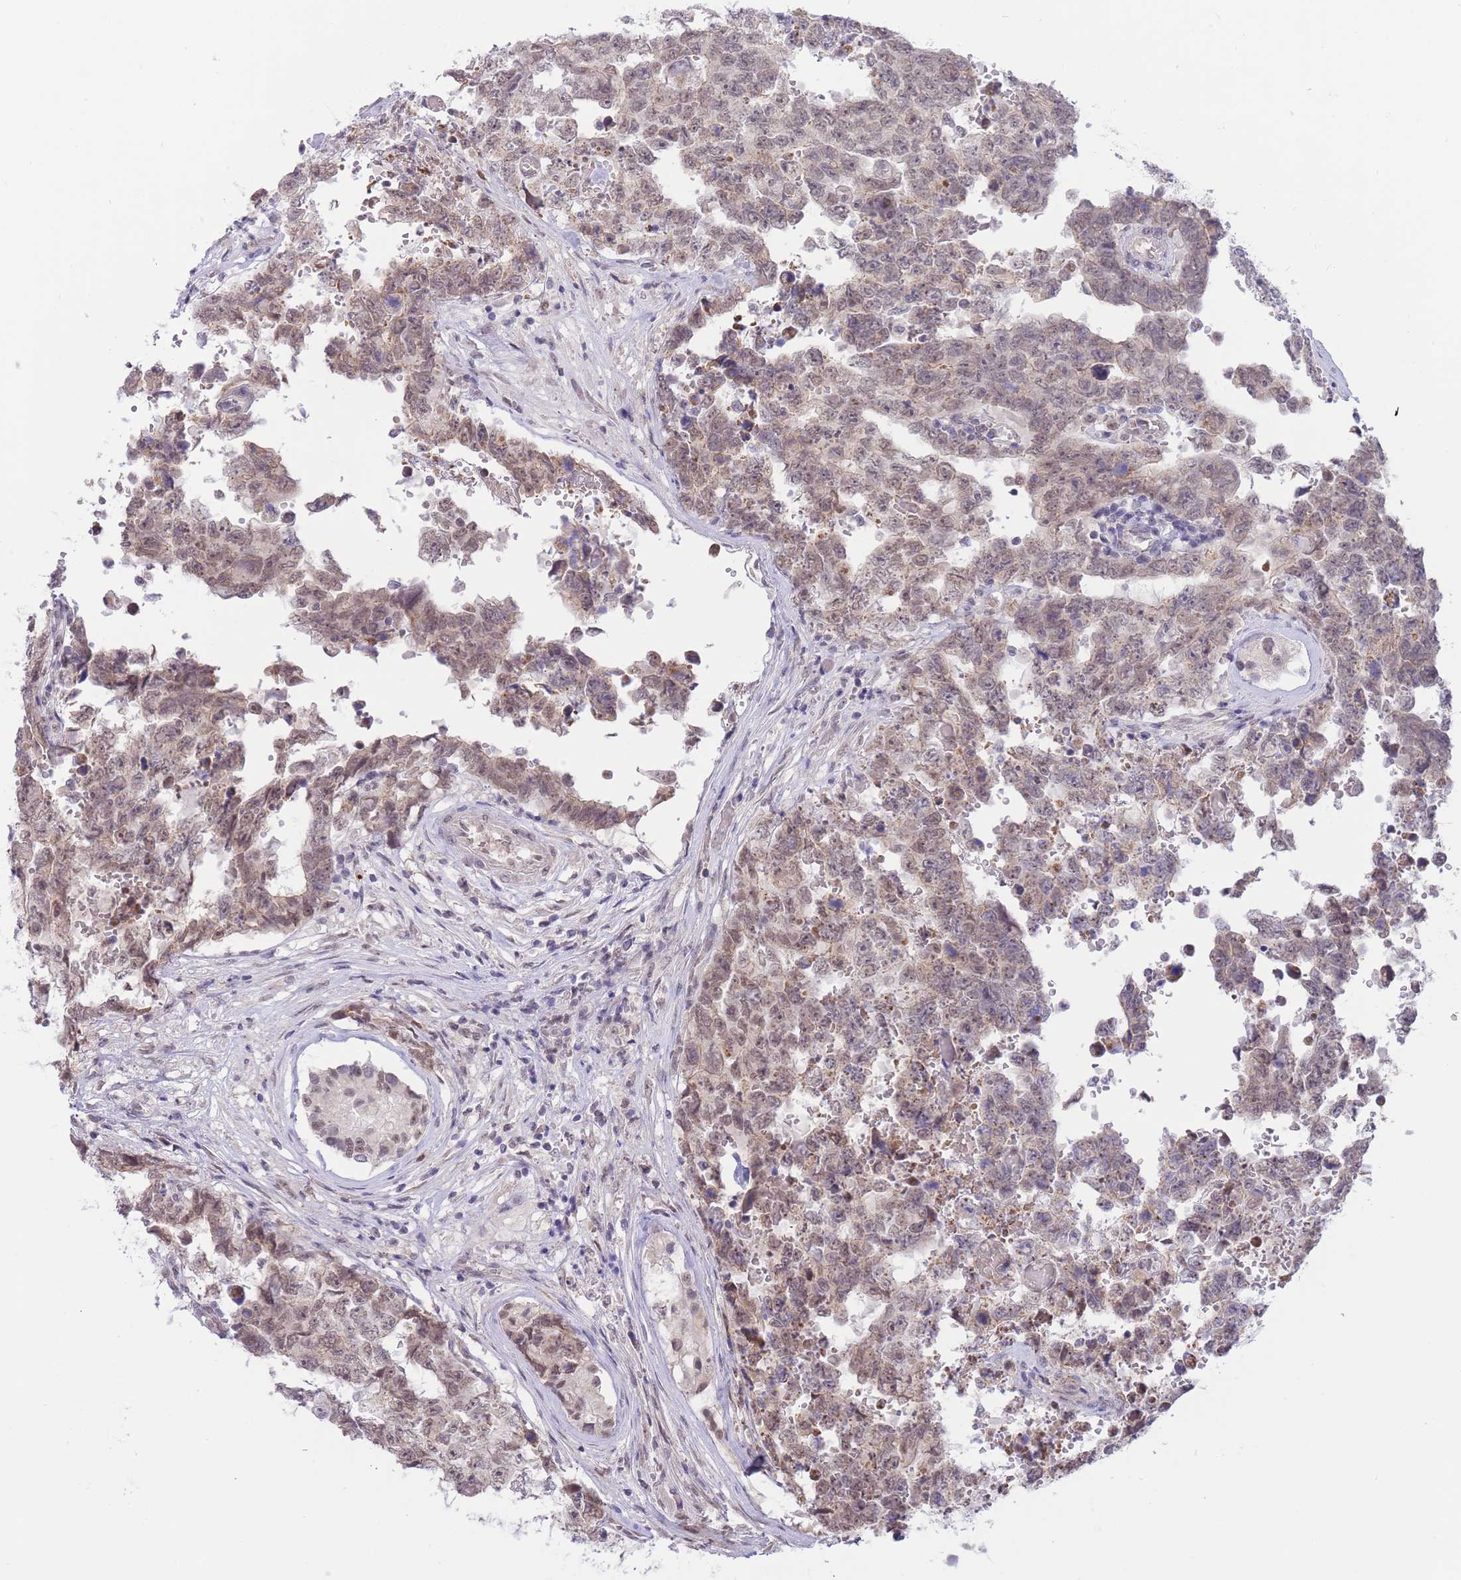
{"staining": {"intensity": "weak", "quantity": ">75%", "location": "cytoplasmic/membranous,nuclear"}, "tissue": "testis cancer", "cell_type": "Tumor cells", "image_type": "cancer", "snomed": [{"axis": "morphology", "description": "Normal tissue, NOS"}, {"axis": "morphology", "description": "Carcinoma, Embryonal, NOS"}, {"axis": "topography", "description": "Testis"}, {"axis": "topography", "description": "Epididymis"}], "caption": "Tumor cells reveal low levels of weak cytoplasmic/membranous and nuclear staining in about >75% of cells in embryonal carcinoma (testis).", "gene": "GOLGA6L25", "patient": {"sex": "male", "age": 25}}